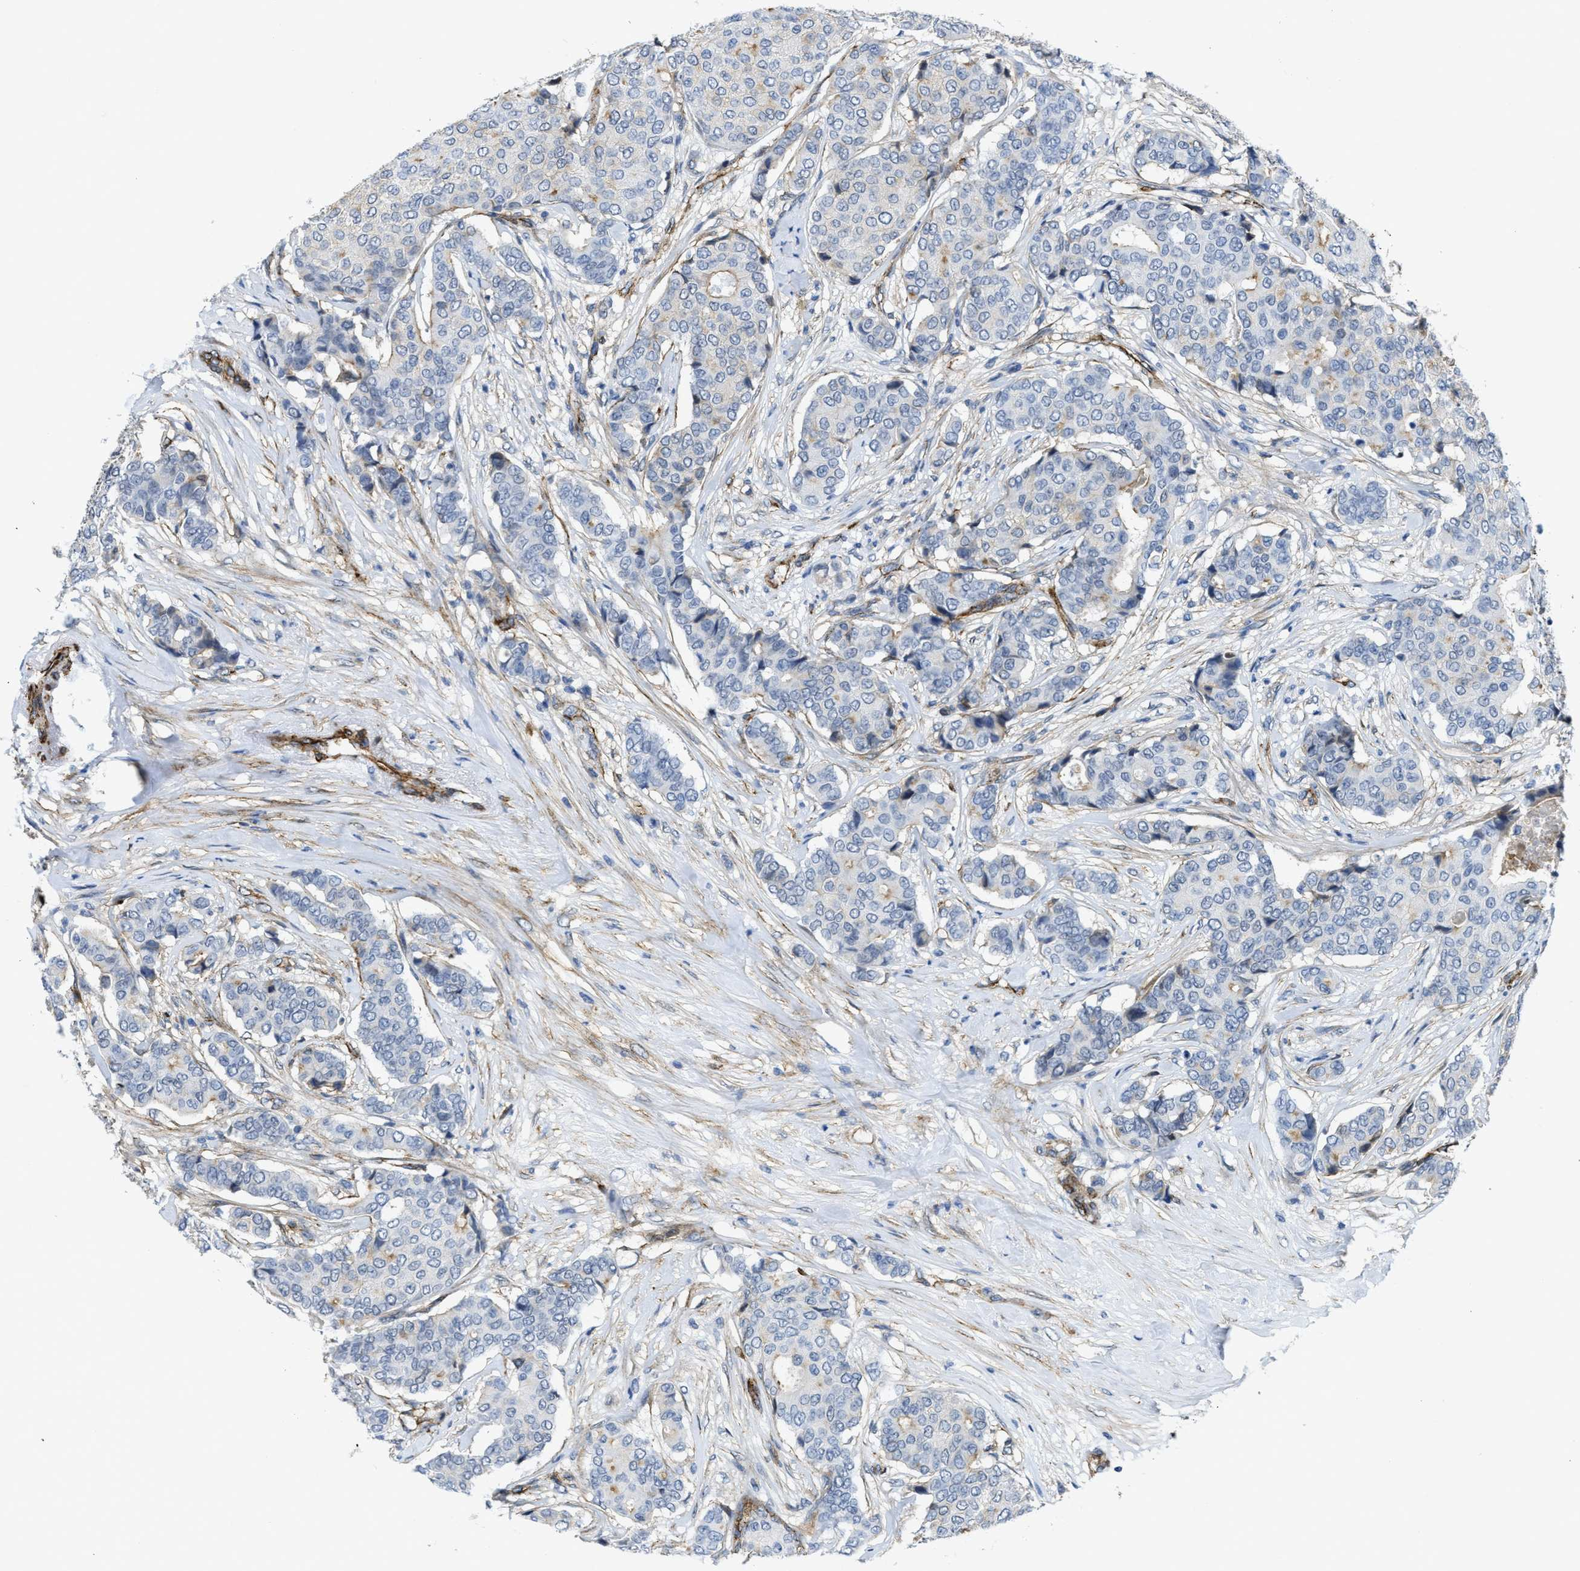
{"staining": {"intensity": "negative", "quantity": "none", "location": "none"}, "tissue": "breast cancer", "cell_type": "Tumor cells", "image_type": "cancer", "snomed": [{"axis": "morphology", "description": "Duct carcinoma"}, {"axis": "topography", "description": "Breast"}], "caption": "Tumor cells show no significant protein staining in breast cancer. The staining was performed using DAB to visualize the protein expression in brown, while the nuclei were stained in blue with hematoxylin (Magnification: 20x).", "gene": "NAB1", "patient": {"sex": "female", "age": 75}}